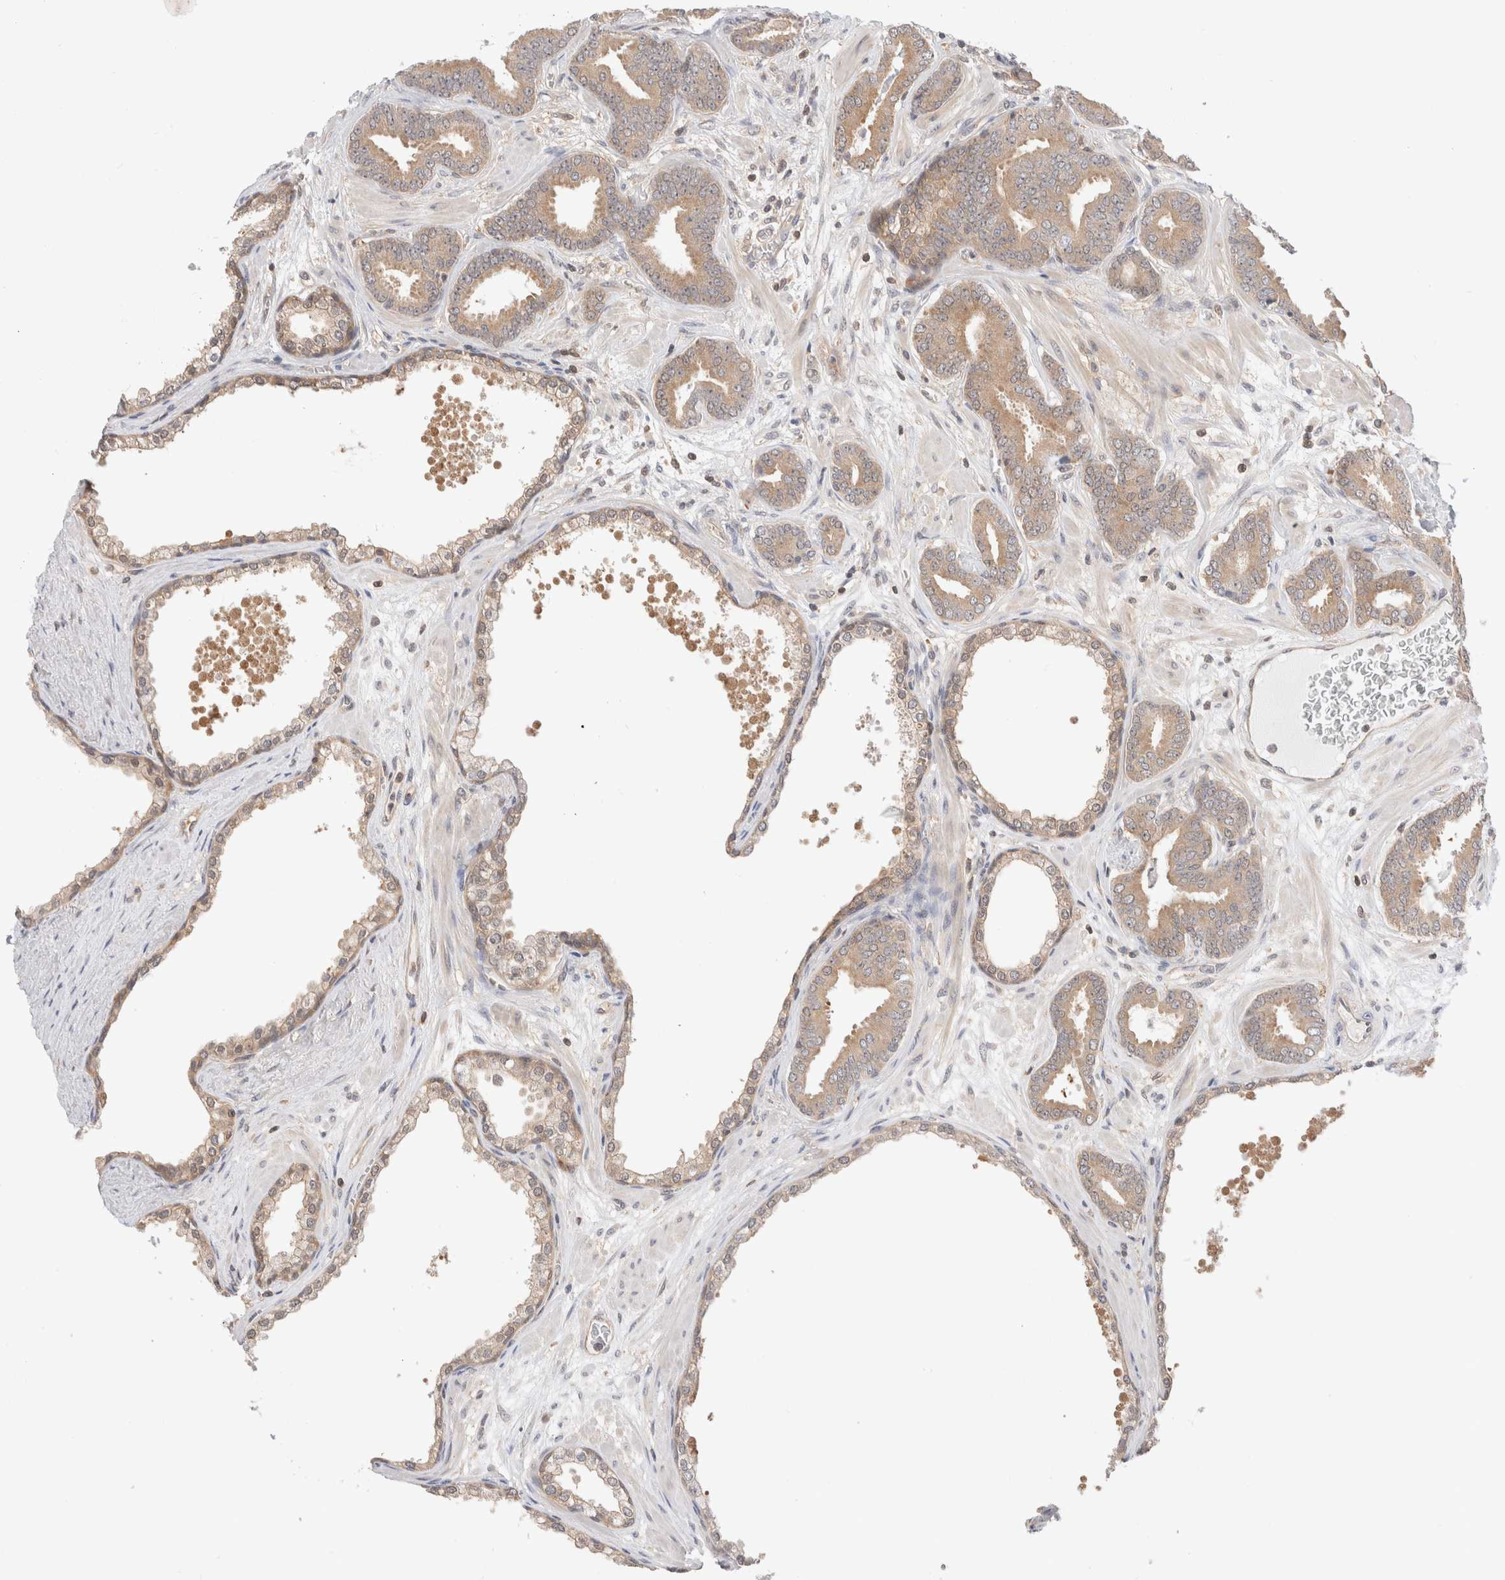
{"staining": {"intensity": "weak", "quantity": ">75%", "location": "cytoplasmic/membranous"}, "tissue": "prostate cancer", "cell_type": "Tumor cells", "image_type": "cancer", "snomed": [{"axis": "morphology", "description": "Adenocarcinoma, Low grade"}, {"axis": "topography", "description": "Prostate"}], "caption": "Prostate low-grade adenocarcinoma stained for a protein (brown) exhibits weak cytoplasmic/membranous positive staining in approximately >75% of tumor cells.", "gene": "C17orf97", "patient": {"sex": "male", "age": 62}}